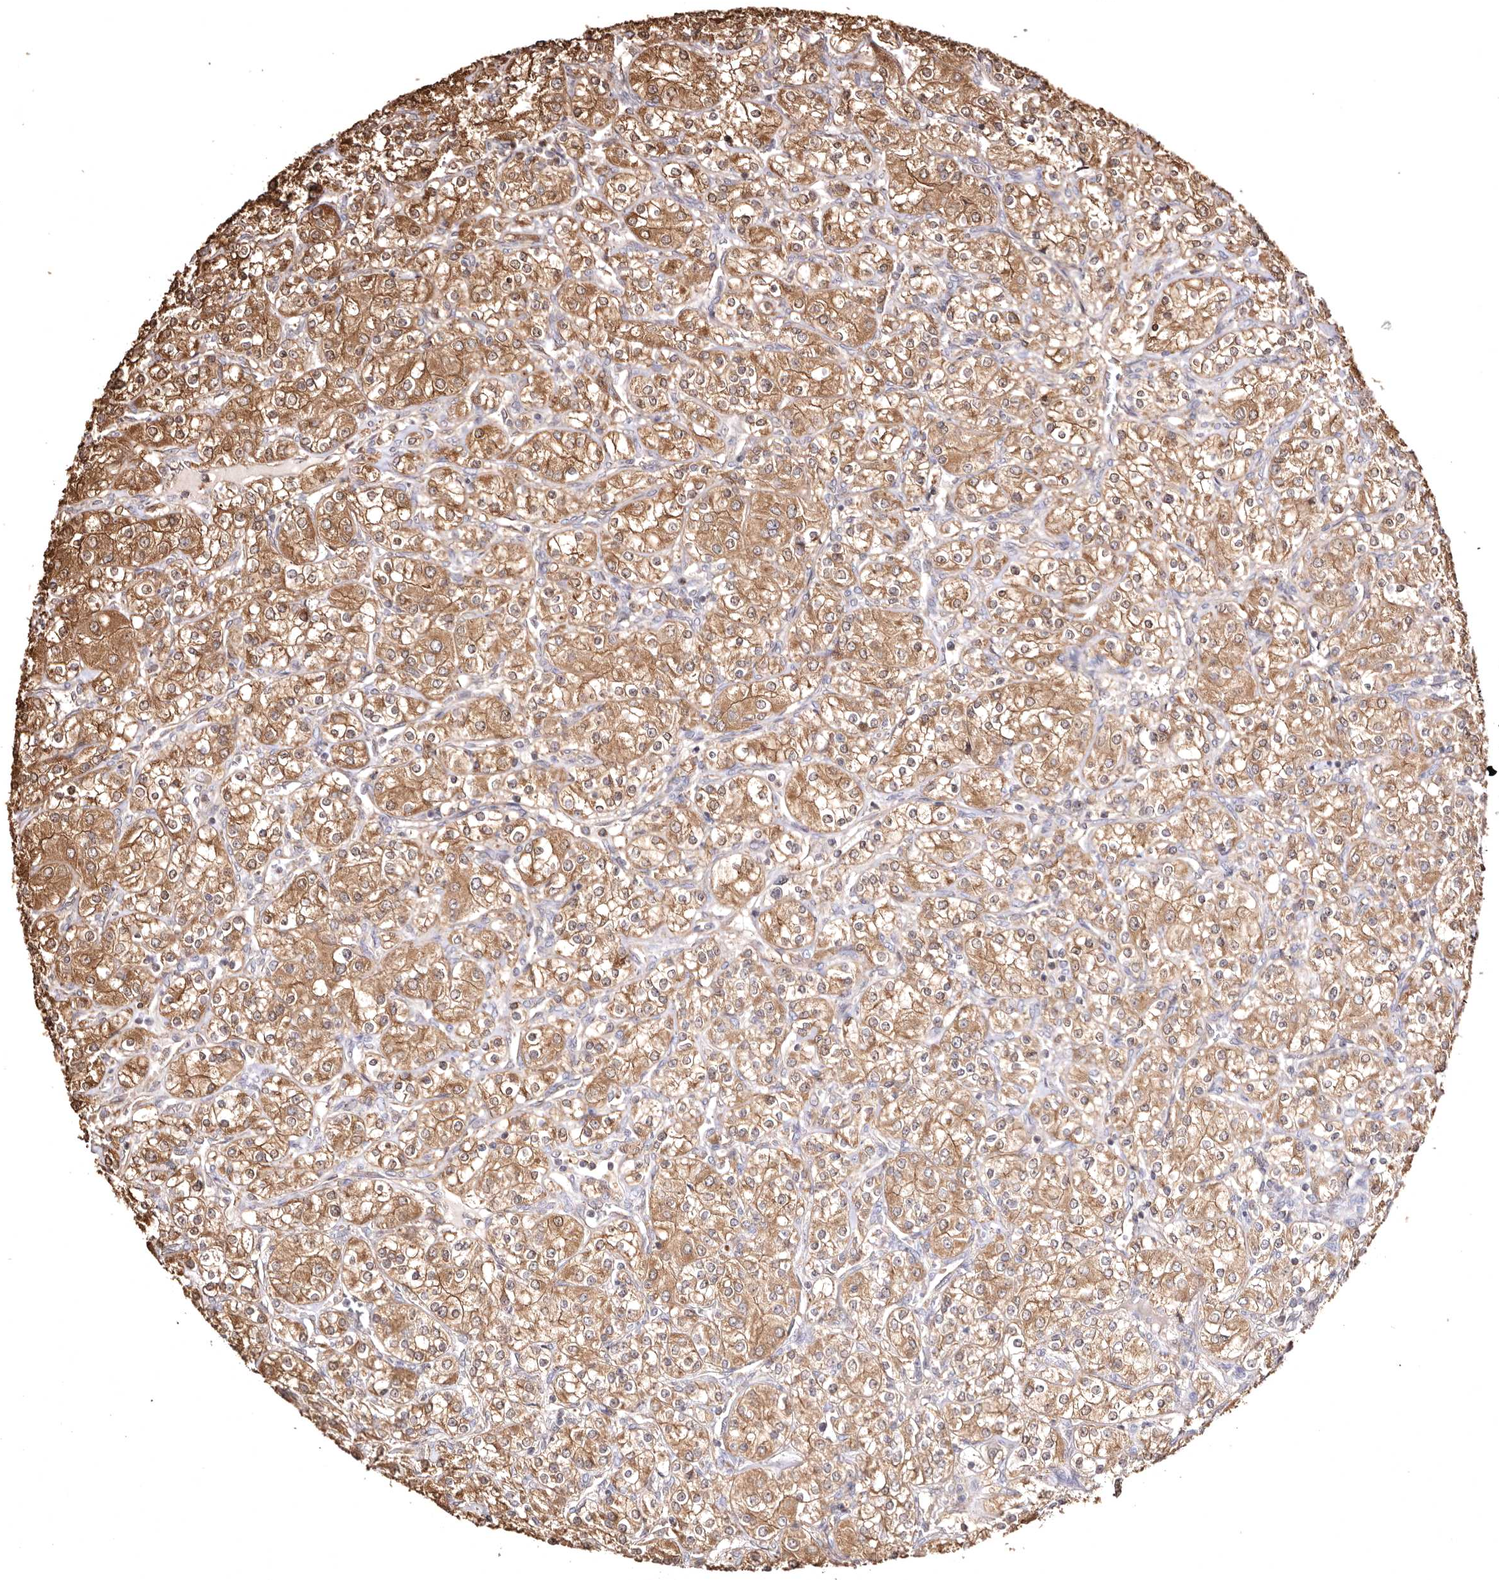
{"staining": {"intensity": "moderate", "quantity": ">75%", "location": "cytoplasmic/membranous"}, "tissue": "renal cancer", "cell_type": "Tumor cells", "image_type": "cancer", "snomed": [{"axis": "morphology", "description": "Adenocarcinoma, NOS"}, {"axis": "topography", "description": "Kidney"}], "caption": "Protein staining of renal cancer (adenocarcinoma) tissue displays moderate cytoplasmic/membranous positivity in about >75% of tumor cells.", "gene": "MACC1", "patient": {"sex": "male", "age": 77}}